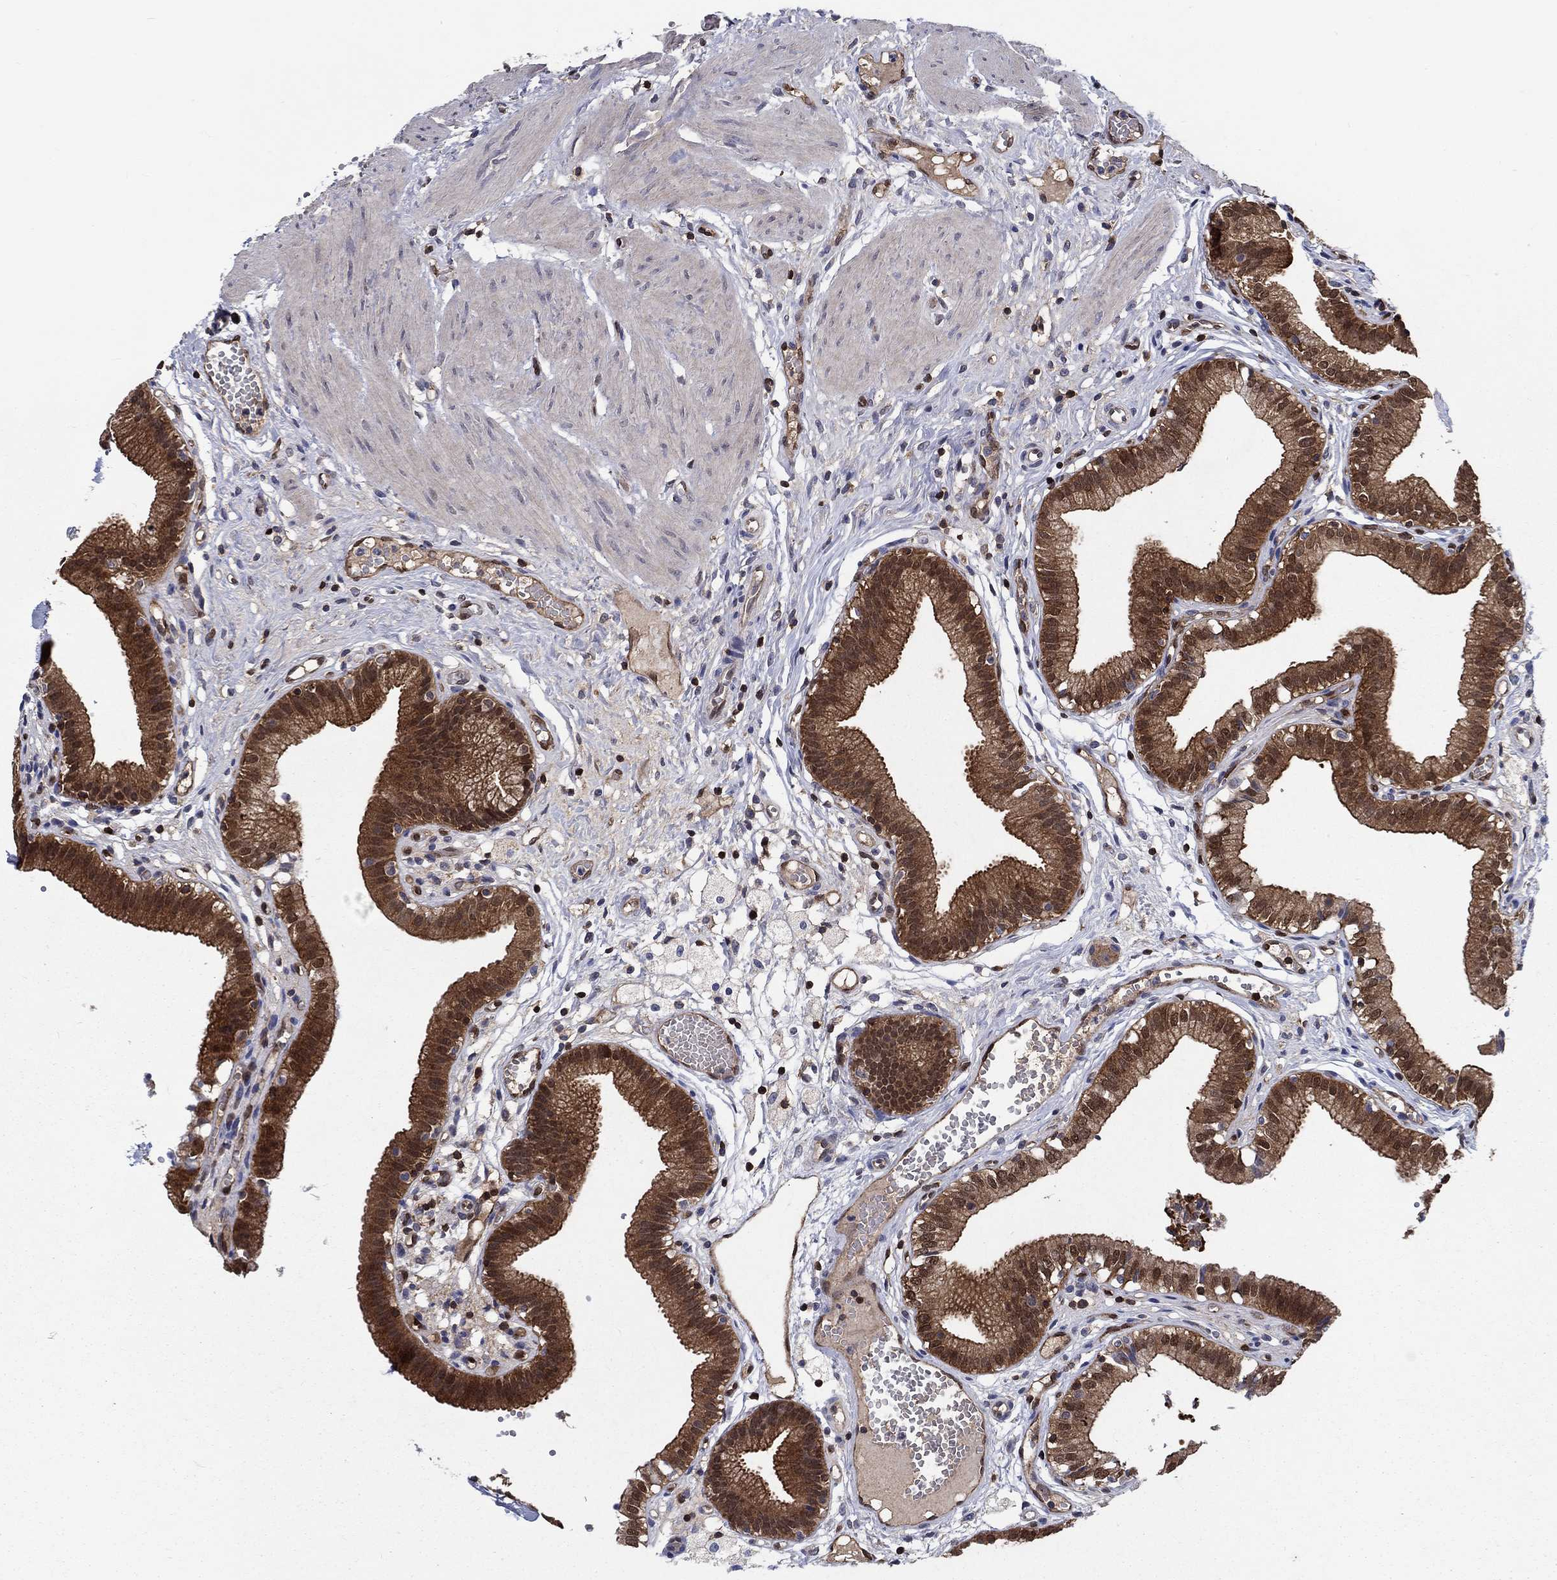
{"staining": {"intensity": "strong", "quantity": ">75%", "location": "cytoplasmic/membranous"}, "tissue": "gallbladder", "cell_type": "Glandular cells", "image_type": "normal", "snomed": [{"axis": "morphology", "description": "Normal tissue, NOS"}, {"axis": "topography", "description": "Gallbladder"}], "caption": "Immunohistochemical staining of normal gallbladder demonstrates high levels of strong cytoplasmic/membranous expression in approximately >75% of glandular cells.", "gene": "AGFG2", "patient": {"sex": "female", "age": 24}}